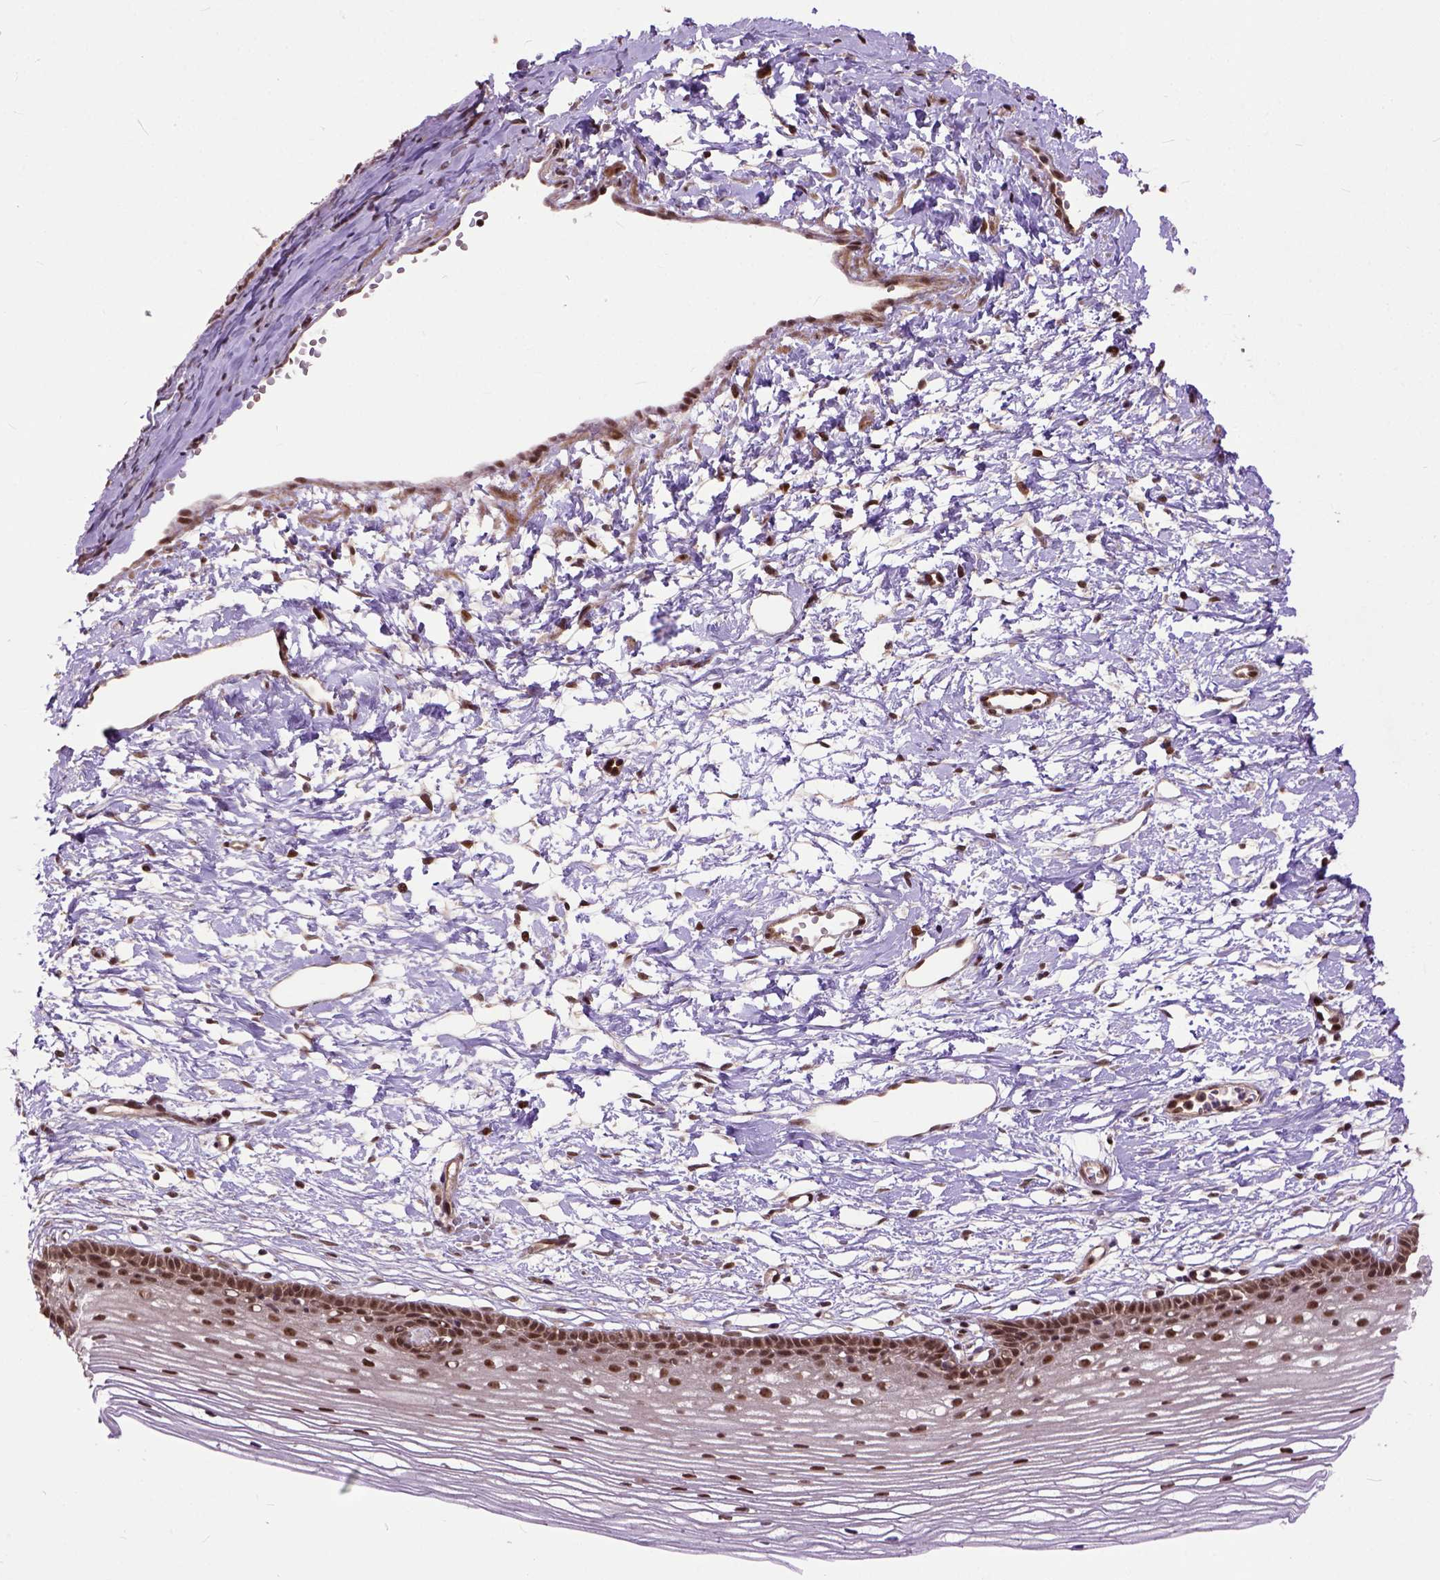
{"staining": {"intensity": "strong", "quantity": ">75%", "location": "nuclear"}, "tissue": "cervix", "cell_type": "Glandular cells", "image_type": "normal", "snomed": [{"axis": "morphology", "description": "Normal tissue, NOS"}, {"axis": "topography", "description": "Cervix"}], "caption": "A histopathology image of cervix stained for a protein shows strong nuclear brown staining in glandular cells.", "gene": "ZNF630", "patient": {"sex": "female", "age": 40}}